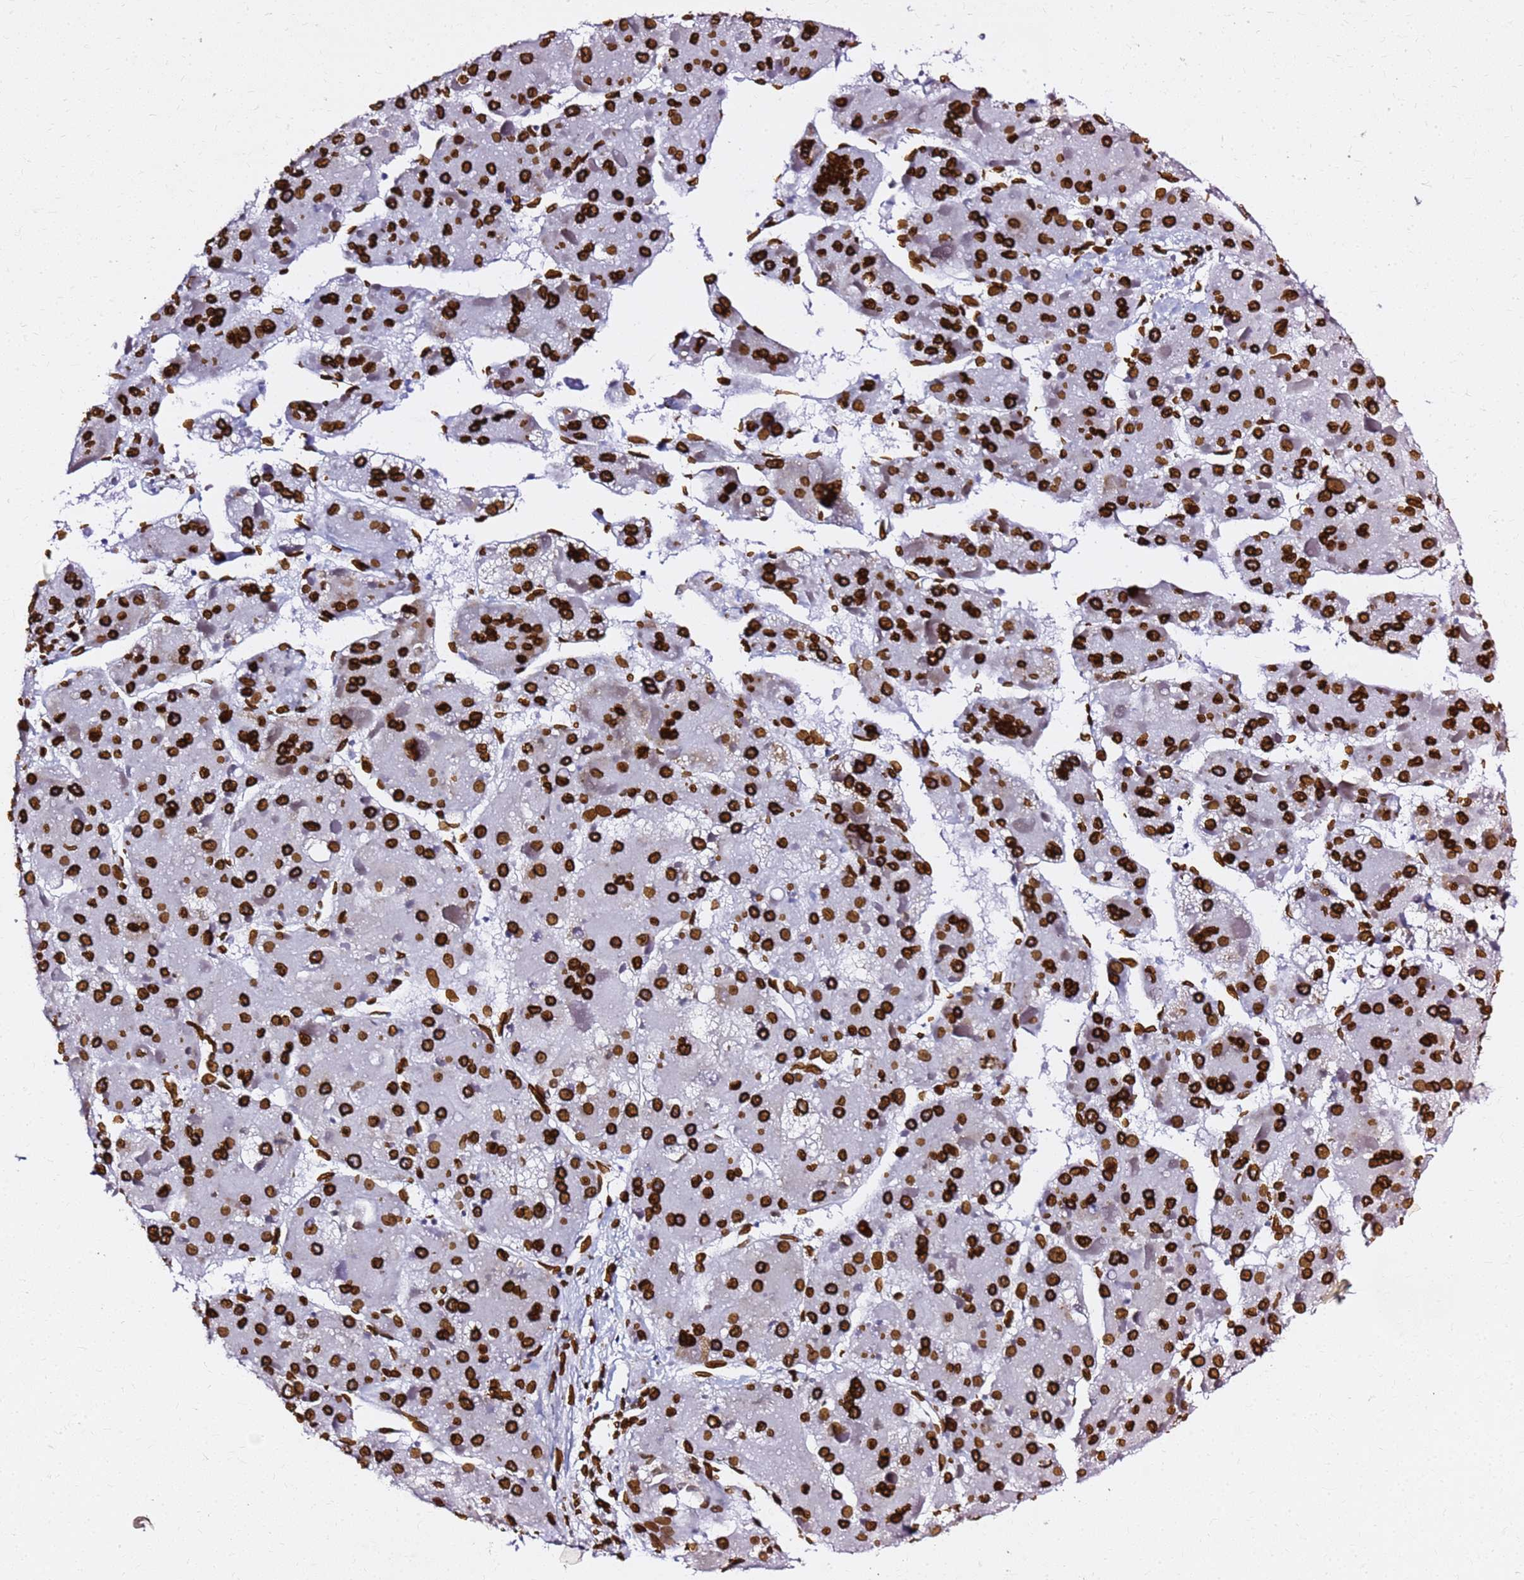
{"staining": {"intensity": "strong", "quantity": ">75%", "location": "cytoplasmic/membranous,nuclear"}, "tissue": "liver cancer", "cell_type": "Tumor cells", "image_type": "cancer", "snomed": [{"axis": "morphology", "description": "Carcinoma, Hepatocellular, NOS"}, {"axis": "topography", "description": "Liver"}], "caption": "Approximately >75% of tumor cells in hepatocellular carcinoma (liver) reveal strong cytoplasmic/membranous and nuclear protein expression as visualized by brown immunohistochemical staining.", "gene": "C6orf141", "patient": {"sex": "female", "age": 73}}